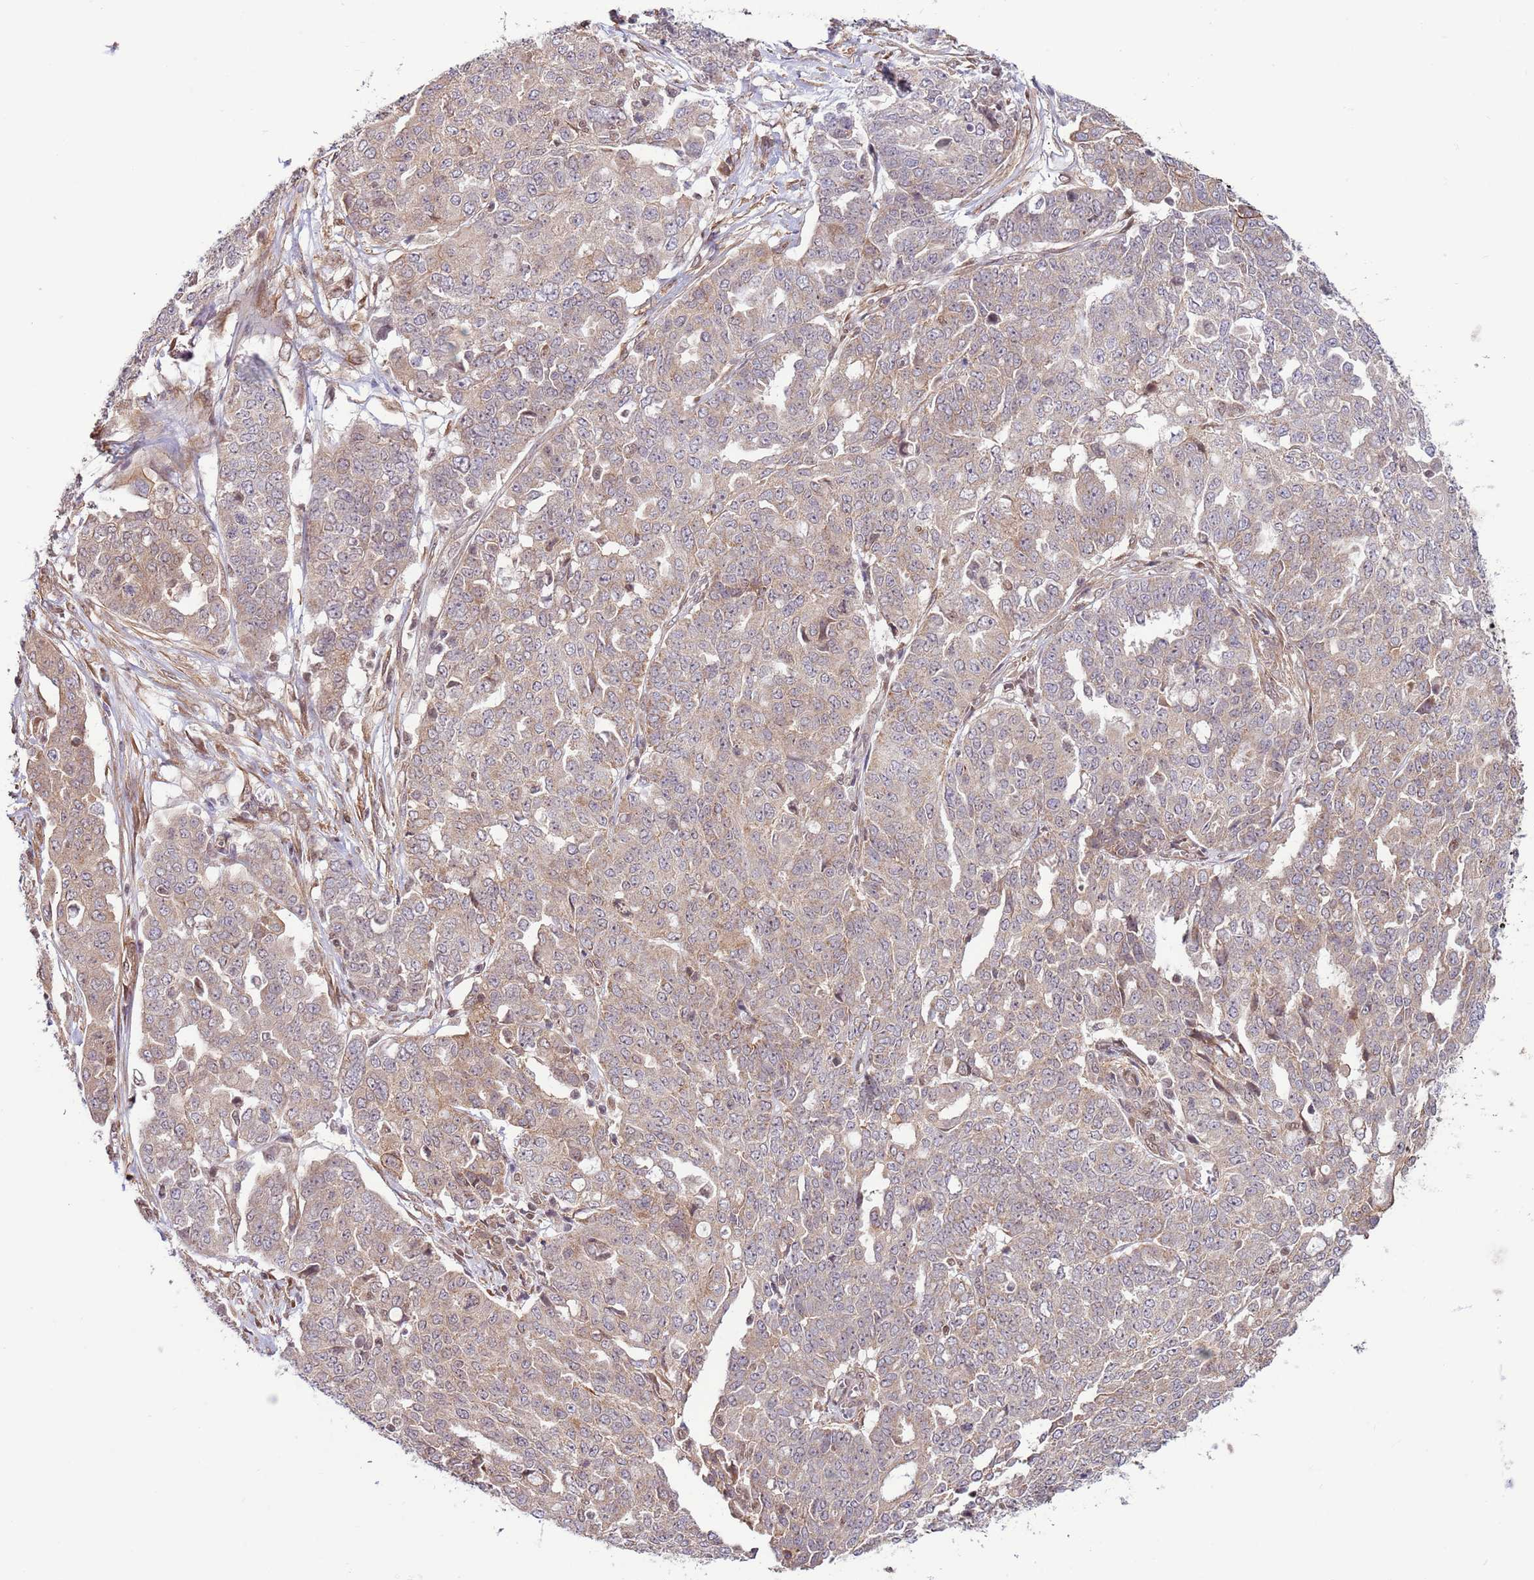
{"staining": {"intensity": "weak", "quantity": ">75%", "location": "cytoplasmic/membranous"}, "tissue": "ovarian cancer", "cell_type": "Tumor cells", "image_type": "cancer", "snomed": [{"axis": "morphology", "description": "Cystadenocarcinoma, serous, NOS"}, {"axis": "topography", "description": "Soft tissue"}, {"axis": "topography", "description": "Ovary"}], "caption": "This image shows IHC staining of human ovarian serous cystadenocarcinoma, with low weak cytoplasmic/membranous positivity in about >75% of tumor cells.", "gene": "DCAF4", "patient": {"sex": "female", "age": 57}}